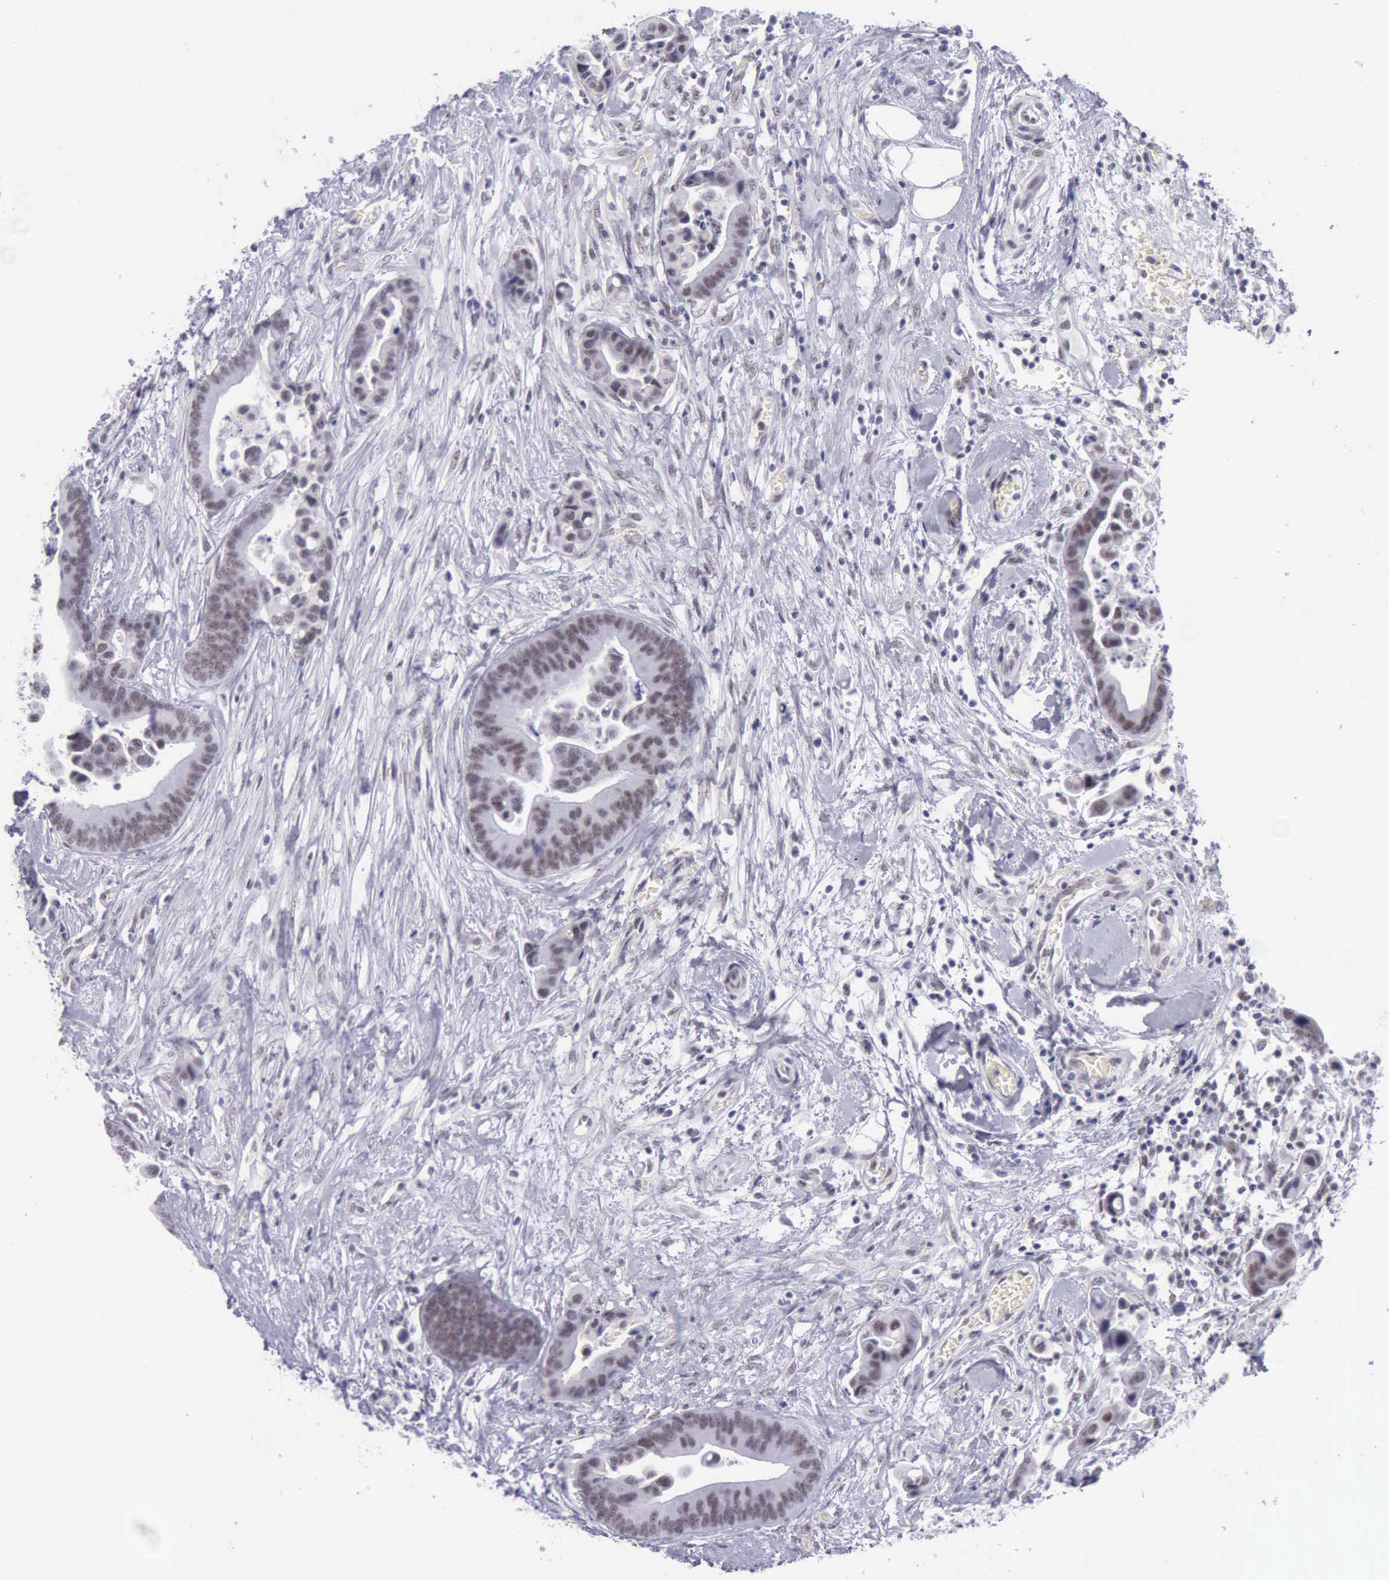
{"staining": {"intensity": "weak", "quantity": "25%-75%", "location": "nuclear"}, "tissue": "colorectal cancer", "cell_type": "Tumor cells", "image_type": "cancer", "snomed": [{"axis": "morphology", "description": "Adenocarcinoma, NOS"}, {"axis": "topography", "description": "Colon"}], "caption": "This histopathology image displays adenocarcinoma (colorectal) stained with immunohistochemistry to label a protein in brown. The nuclear of tumor cells show weak positivity for the protein. Nuclei are counter-stained blue.", "gene": "EP300", "patient": {"sex": "male", "age": 82}}